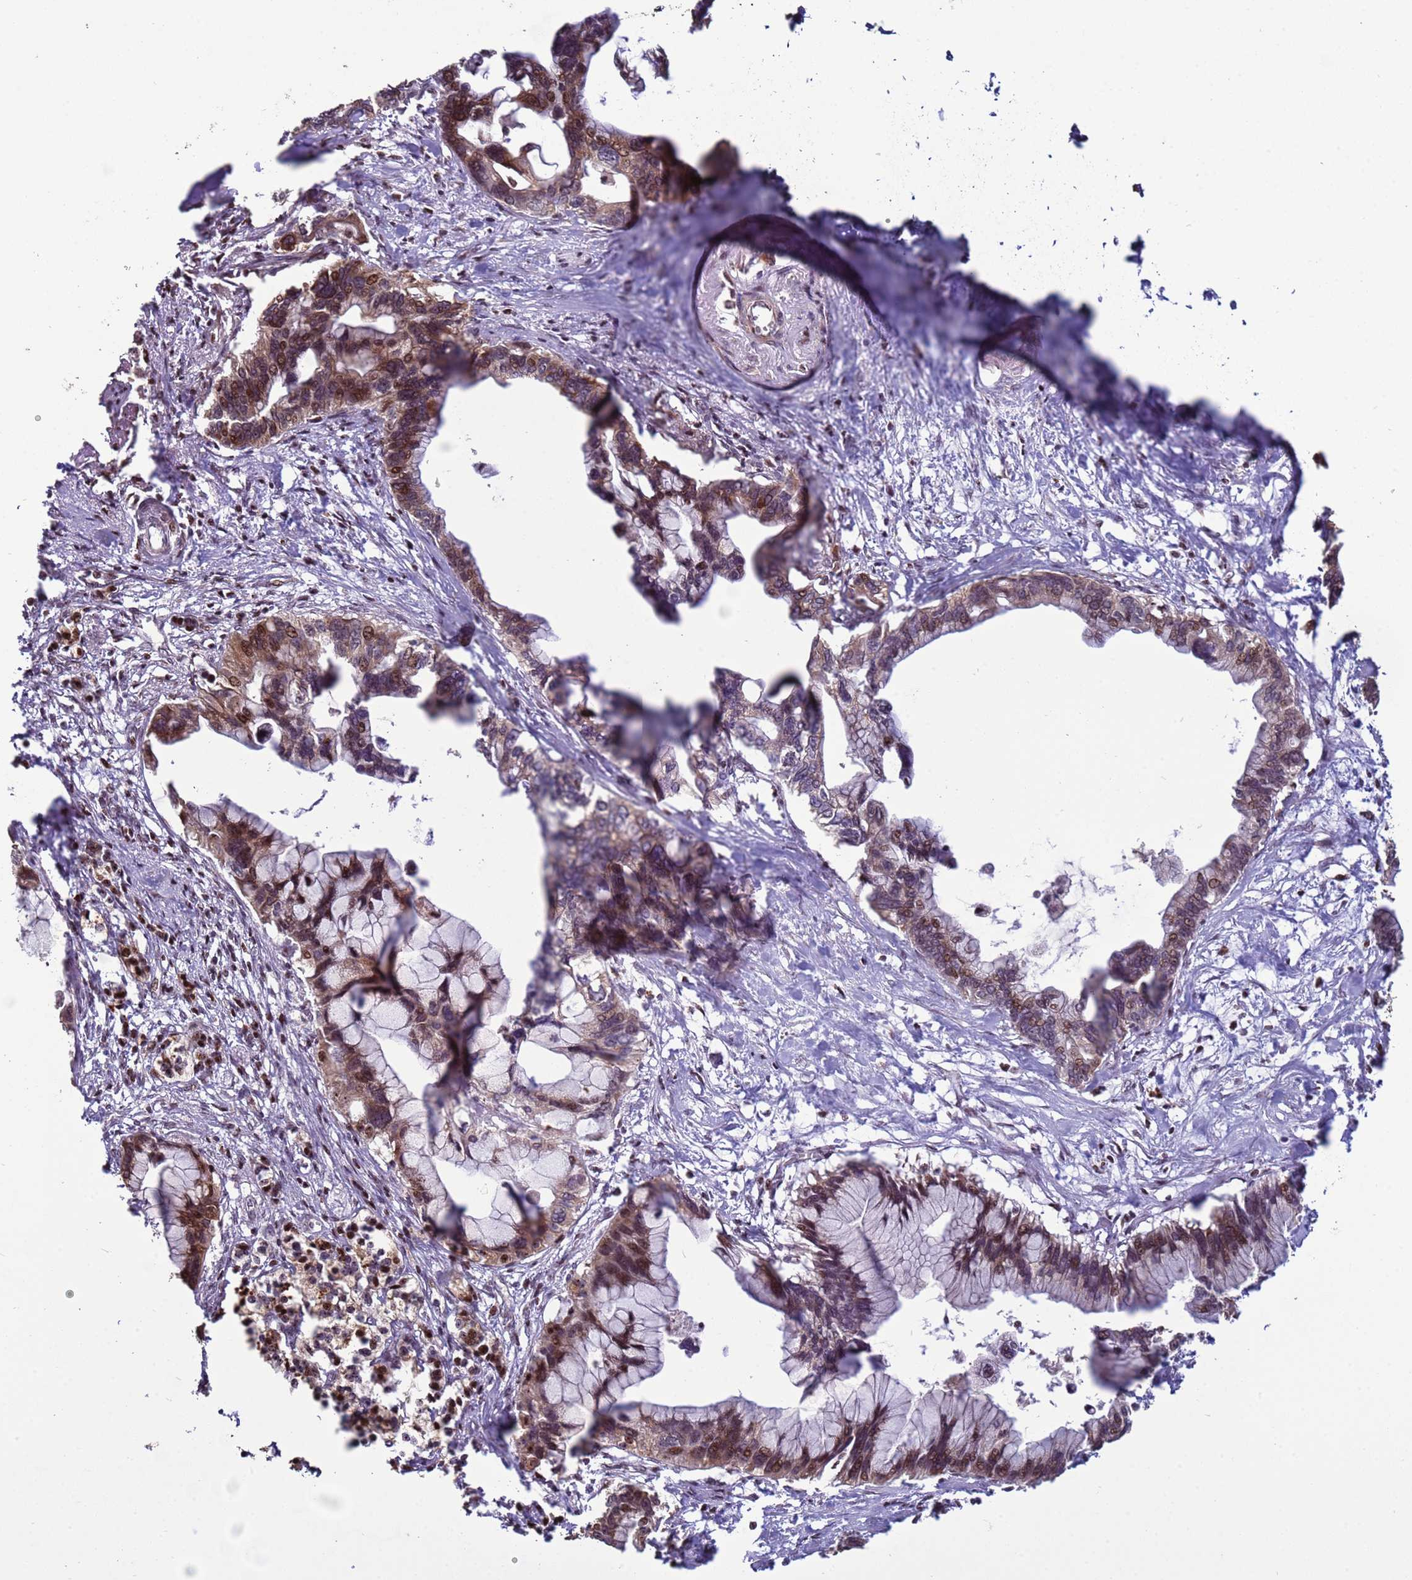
{"staining": {"intensity": "moderate", "quantity": ">75%", "location": "cytoplasmic/membranous,nuclear"}, "tissue": "pancreatic cancer", "cell_type": "Tumor cells", "image_type": "cancer", "snomed": [{"axis": "morphology", "description": "Adenocarcinoma, NOS"}, {"axis": "topography", "description": "Pancreas"}], "caption": "The histopathology image displays staining of pancreatic adenocarcinoma, revealing moderate cytoplasmic/membranous and nuclear protein positivity (brown color) within tumor cells. Using DAB (brown) and hematoxylin (blue) stains, captured at high magnification using brightfield microscopy.", "gene": "HGH1", "patient": {"sex": "female", "age": 83}}